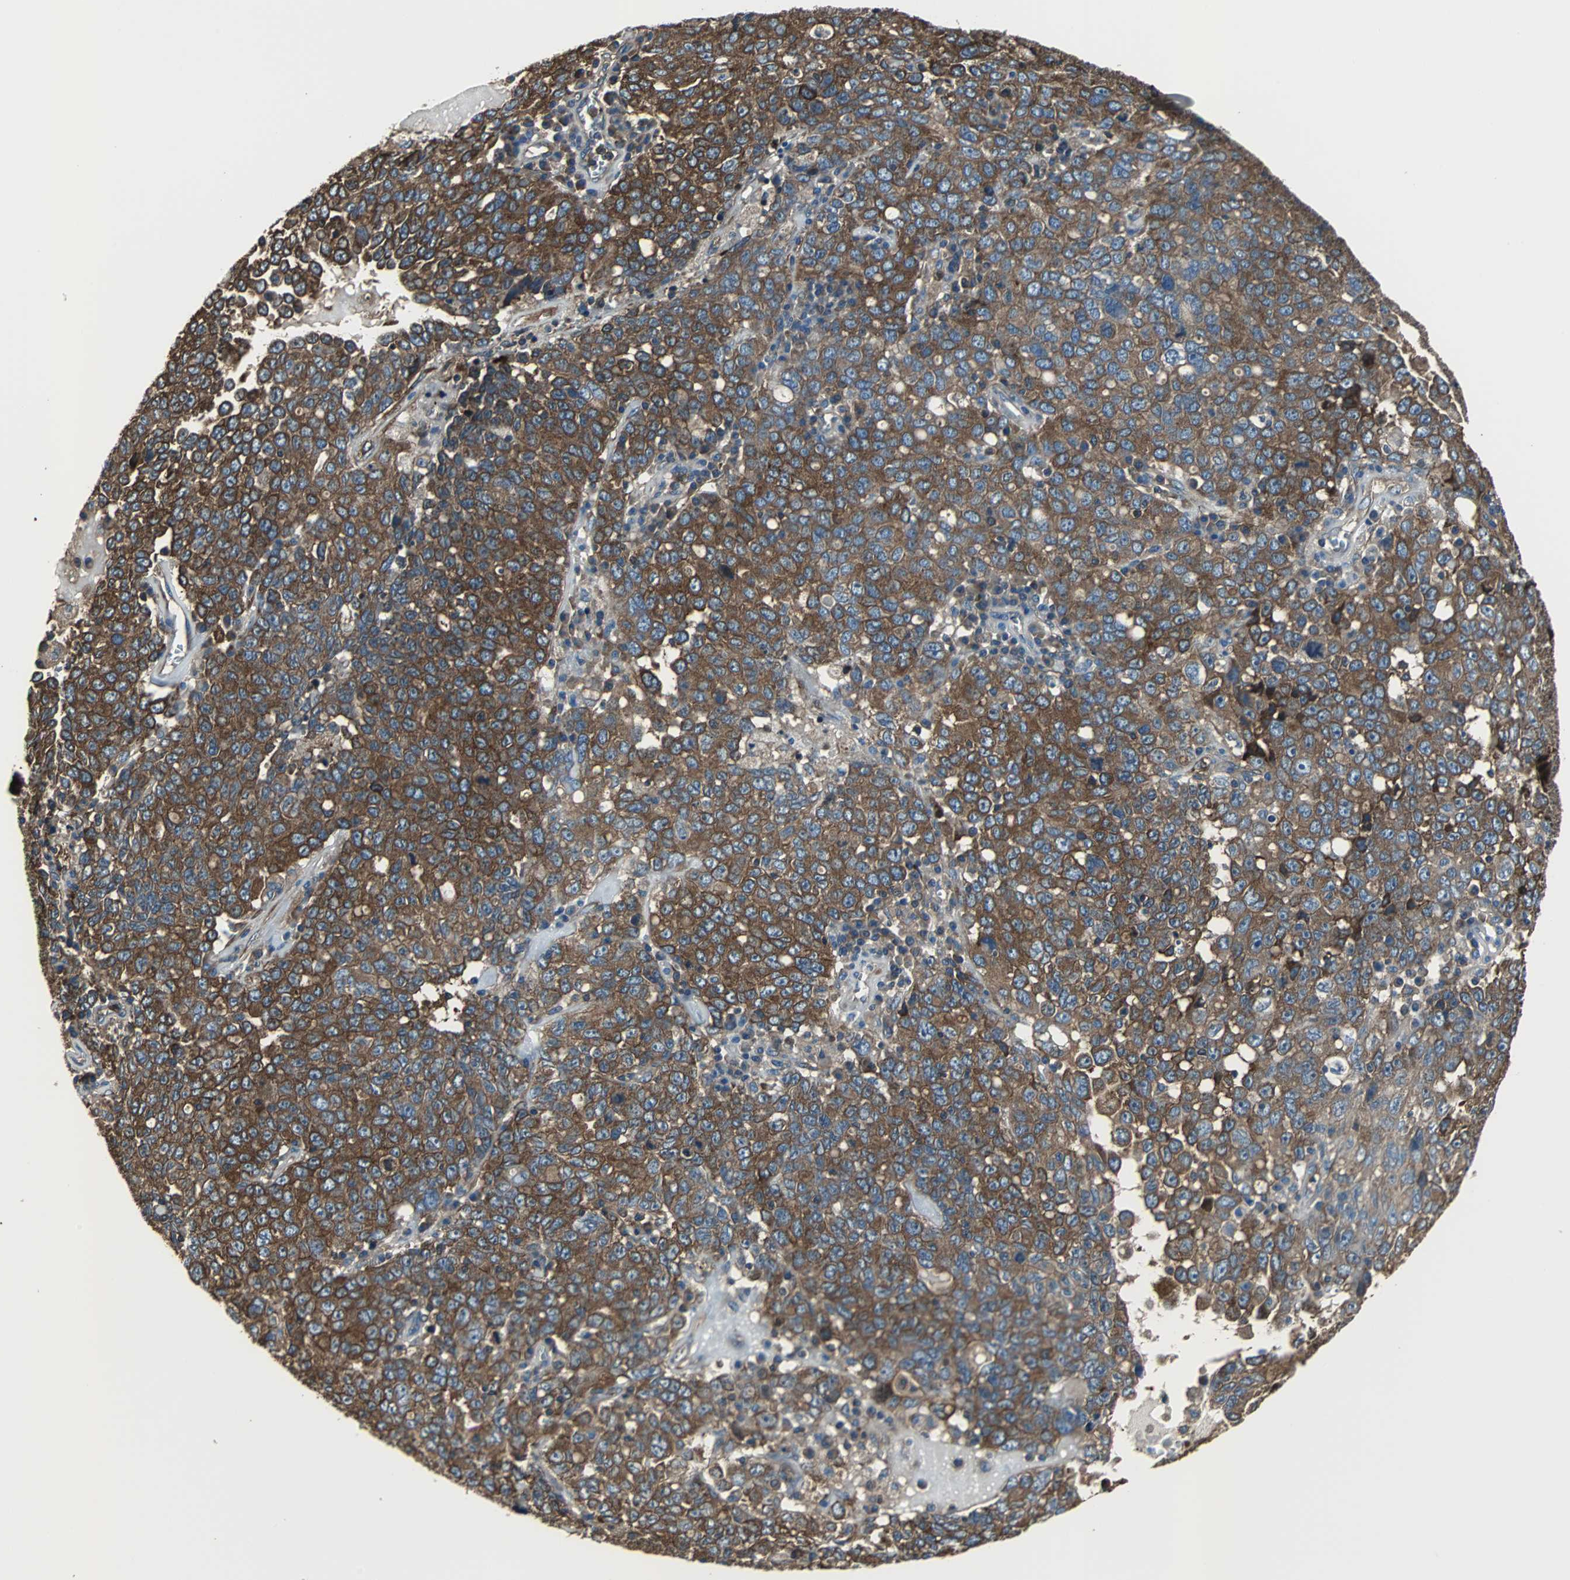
{"staining": {"intensity": "strong", "quantity": ">75%", "location": "cytoplasmic/membranous"}, "tissue": "ovarian cancer", "cell_type": "Tumor cells", "image_type": "cancer", "snomed": [{"axis": "morphology", "description": "Carcinoma, endometroid"}, {"axis": "topography", "description": "Ovary"}], "caption": "Brown immunohistochemical staining in human ovarian endometroid carcinoma demonstrates strong cytoplasmic/membranous positivity in approximately >75% of tumor cells. (Stains: DAB (3,3'-diaminobenzidine) in brown, nuclei in blue, Microscopy: brightfield microscopy at high magnification).", "gene": "ACTN1", "patient": {"sex": "female", "age": 62}}